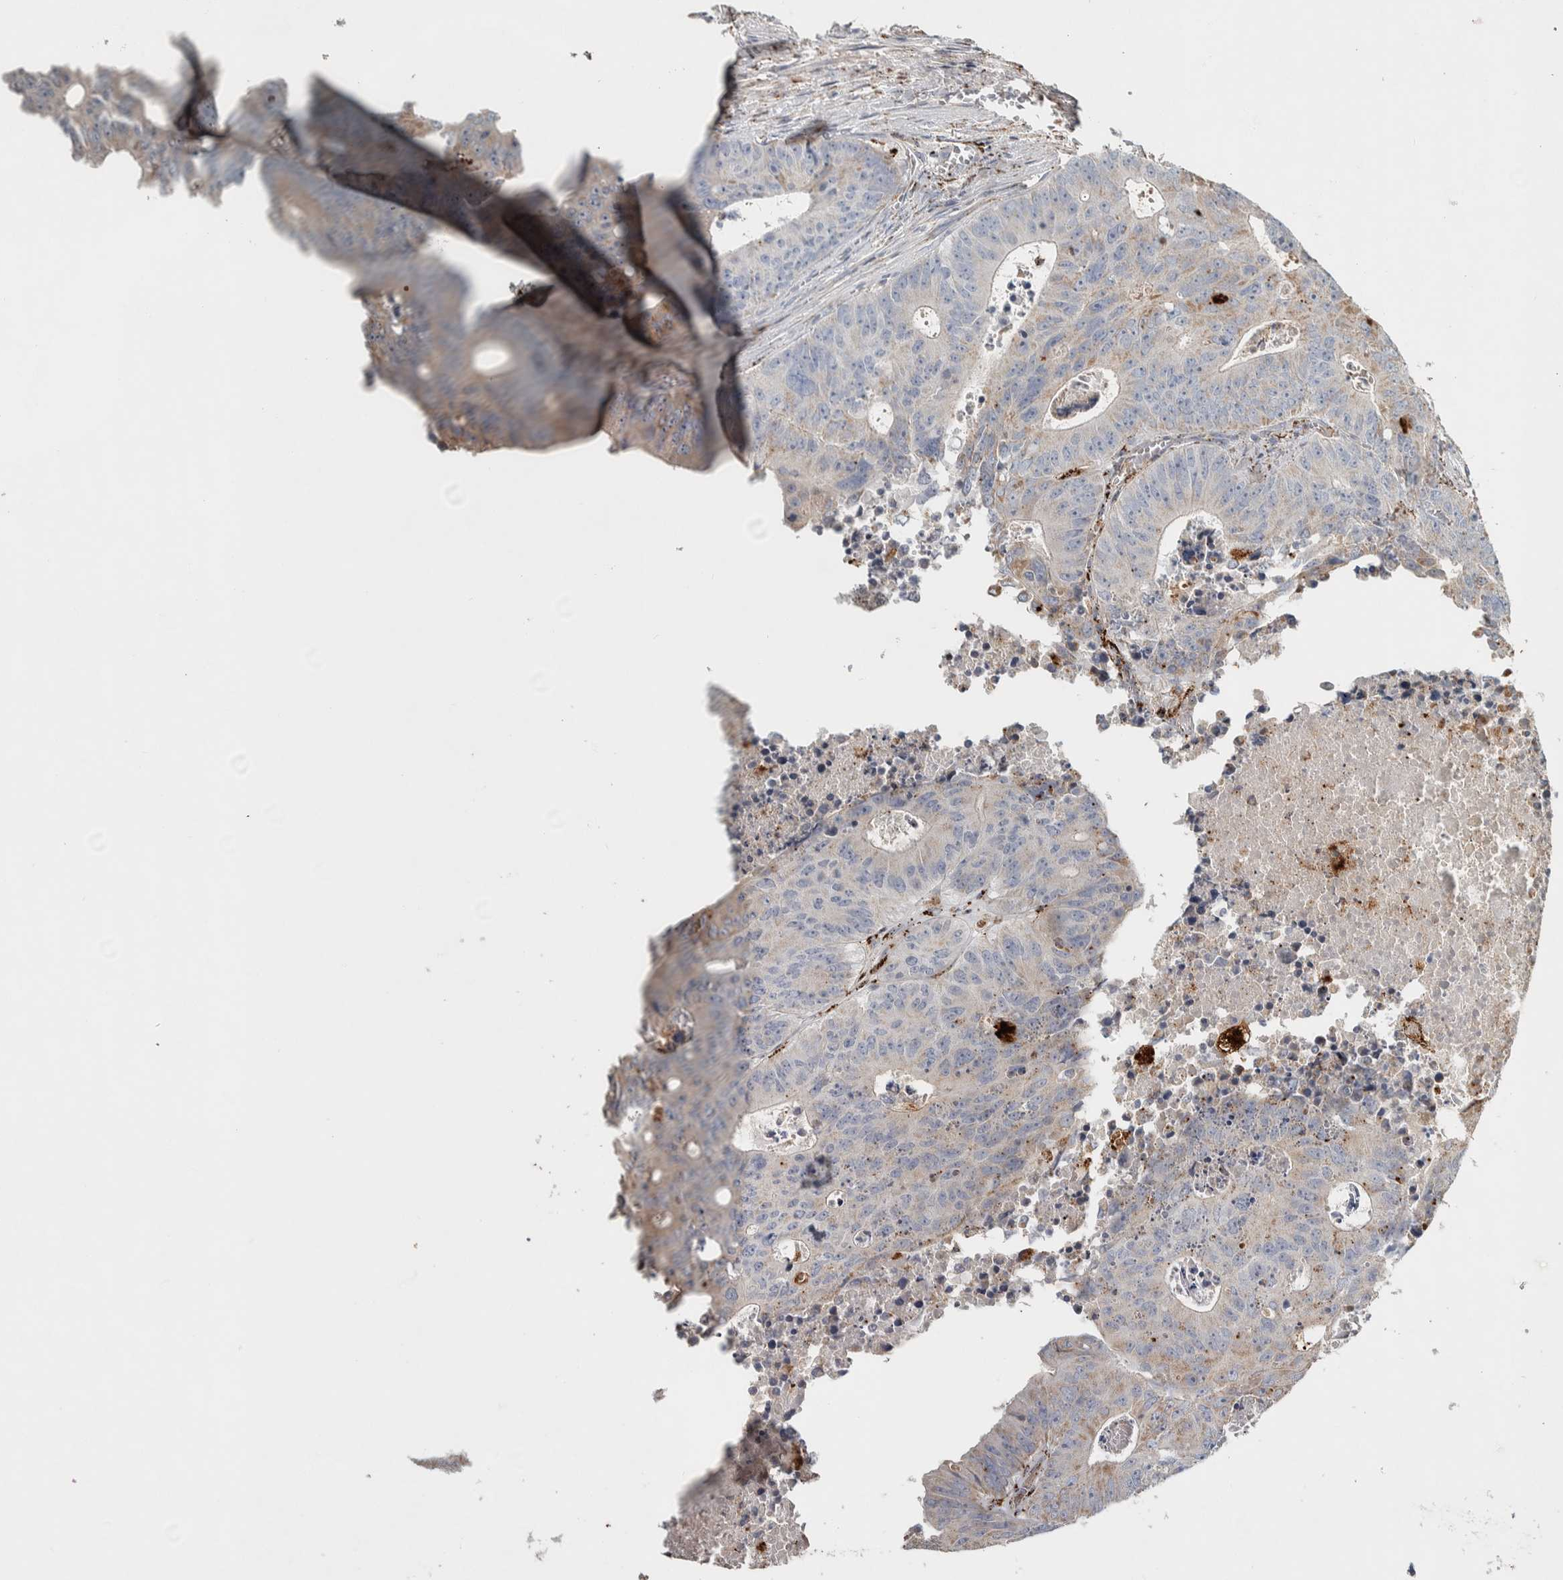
{"staining": {"intensity": "moderate", "quantity": "<25%", "location": "cytoplasmic/membranous"}, "tissue": "colorectal cancer", "cell_type": "Tumor cells", "image_type": "cancer", "snomed": [{"axis": "morphology", "description": "Adenocarcinoma, NOS"}, {"axis": "topography", "description": "Colon"}], "caption": "Immunohistochemical staining of human colorectal adenocarcinoma exhibits low levels of moderate cytoplasmic/membranous protein expression in approximately <25% of tumor cells.", "gene": "FAM78A", "patient": {"sex": "male", "age": 87}}